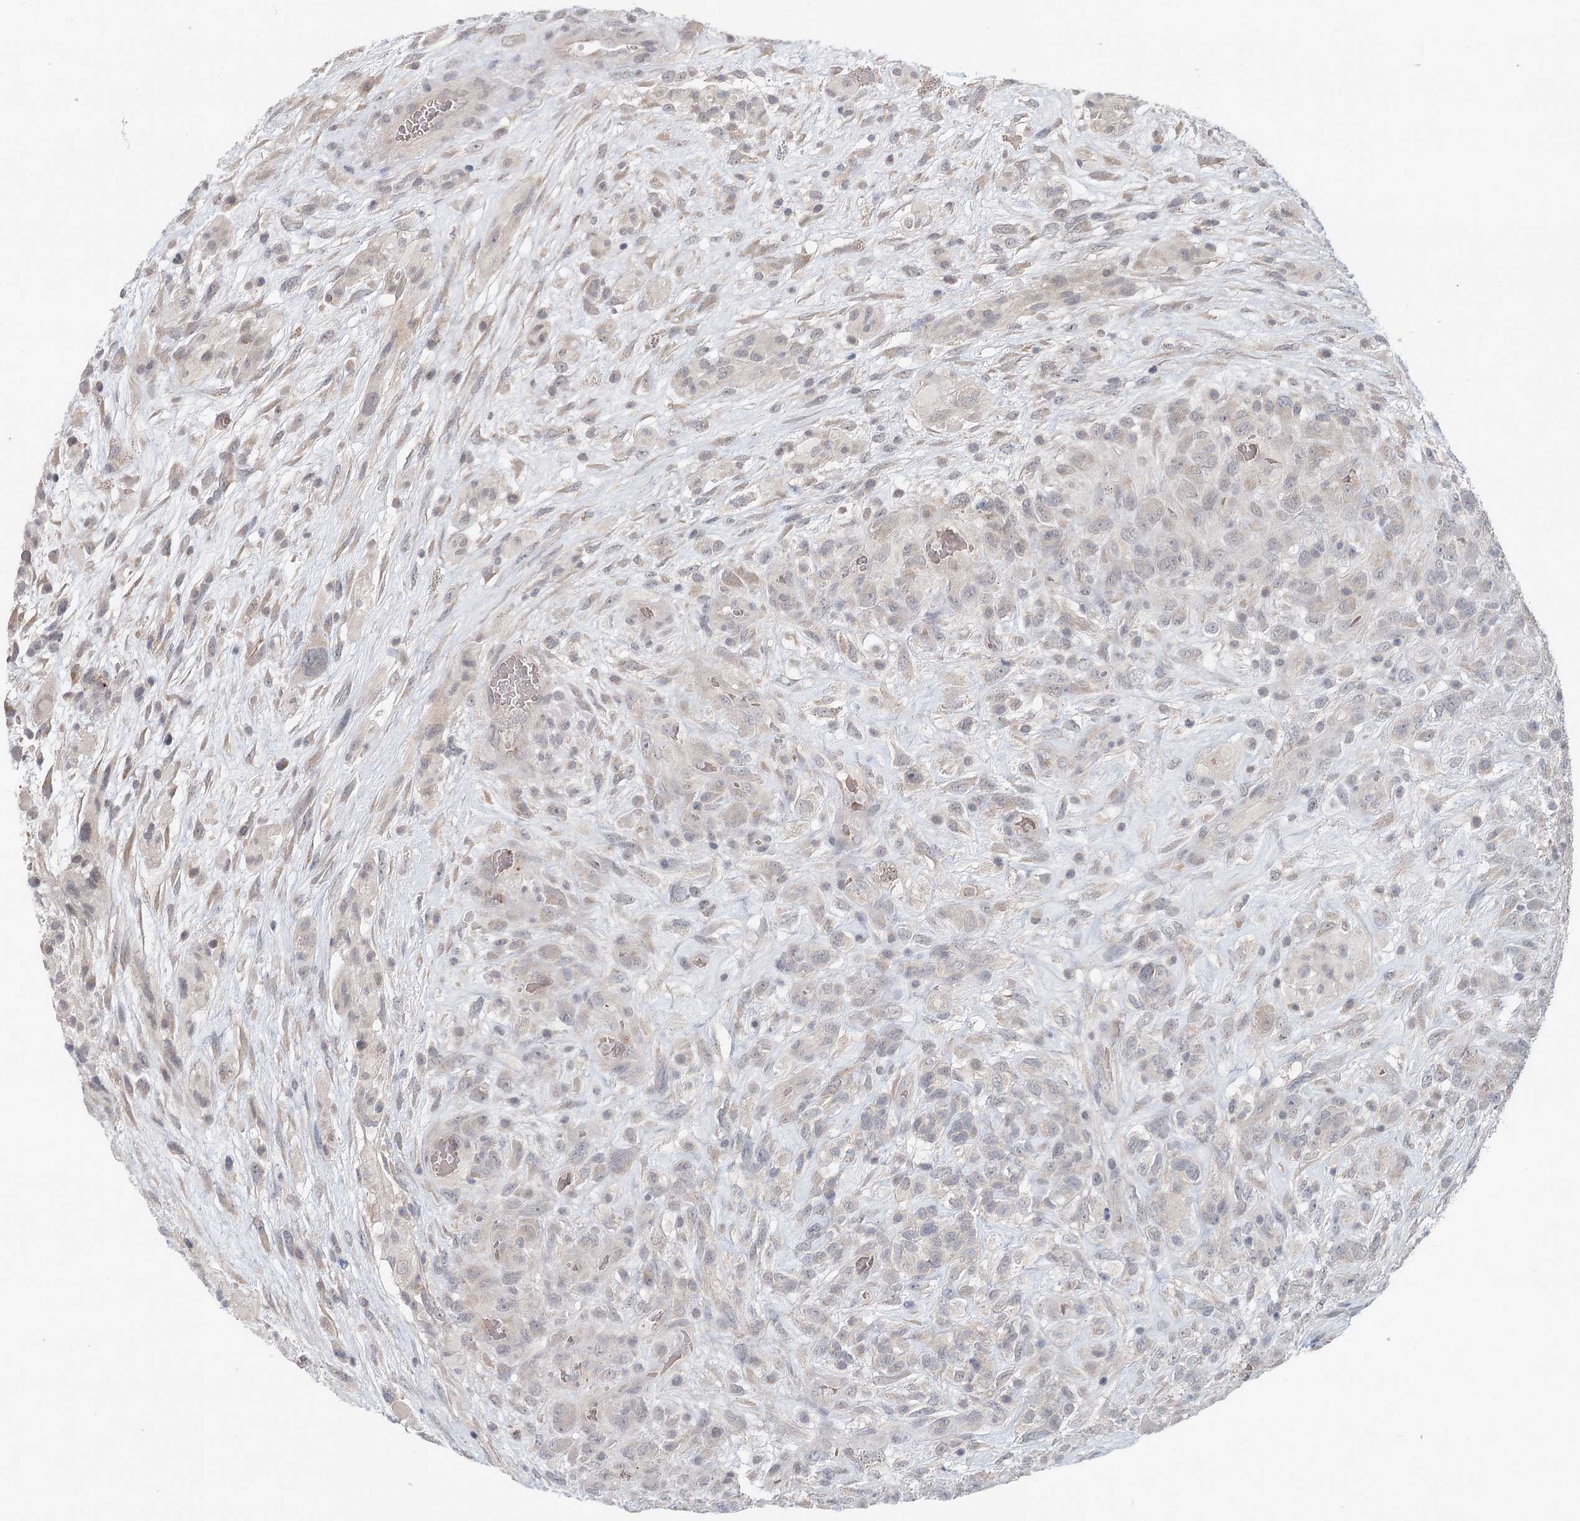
{"staining": {"intensity": "weak", "quantity": "<25%", "location": "cytoplasmic/membranous"}, "tissue": "glioma", "cell_type": "Tumor cells", "image_type": "cancer", "snomed": [{"axis": "morphology", "description": "Glioma, malignant, High grade"}, {"axis": "topography", "description": "Brain"}], "caption": "Tumor cells are negative for protein expression in human glioma.", "gene": "FBXO7", "patient": {"sex": "male", "age": 61}}